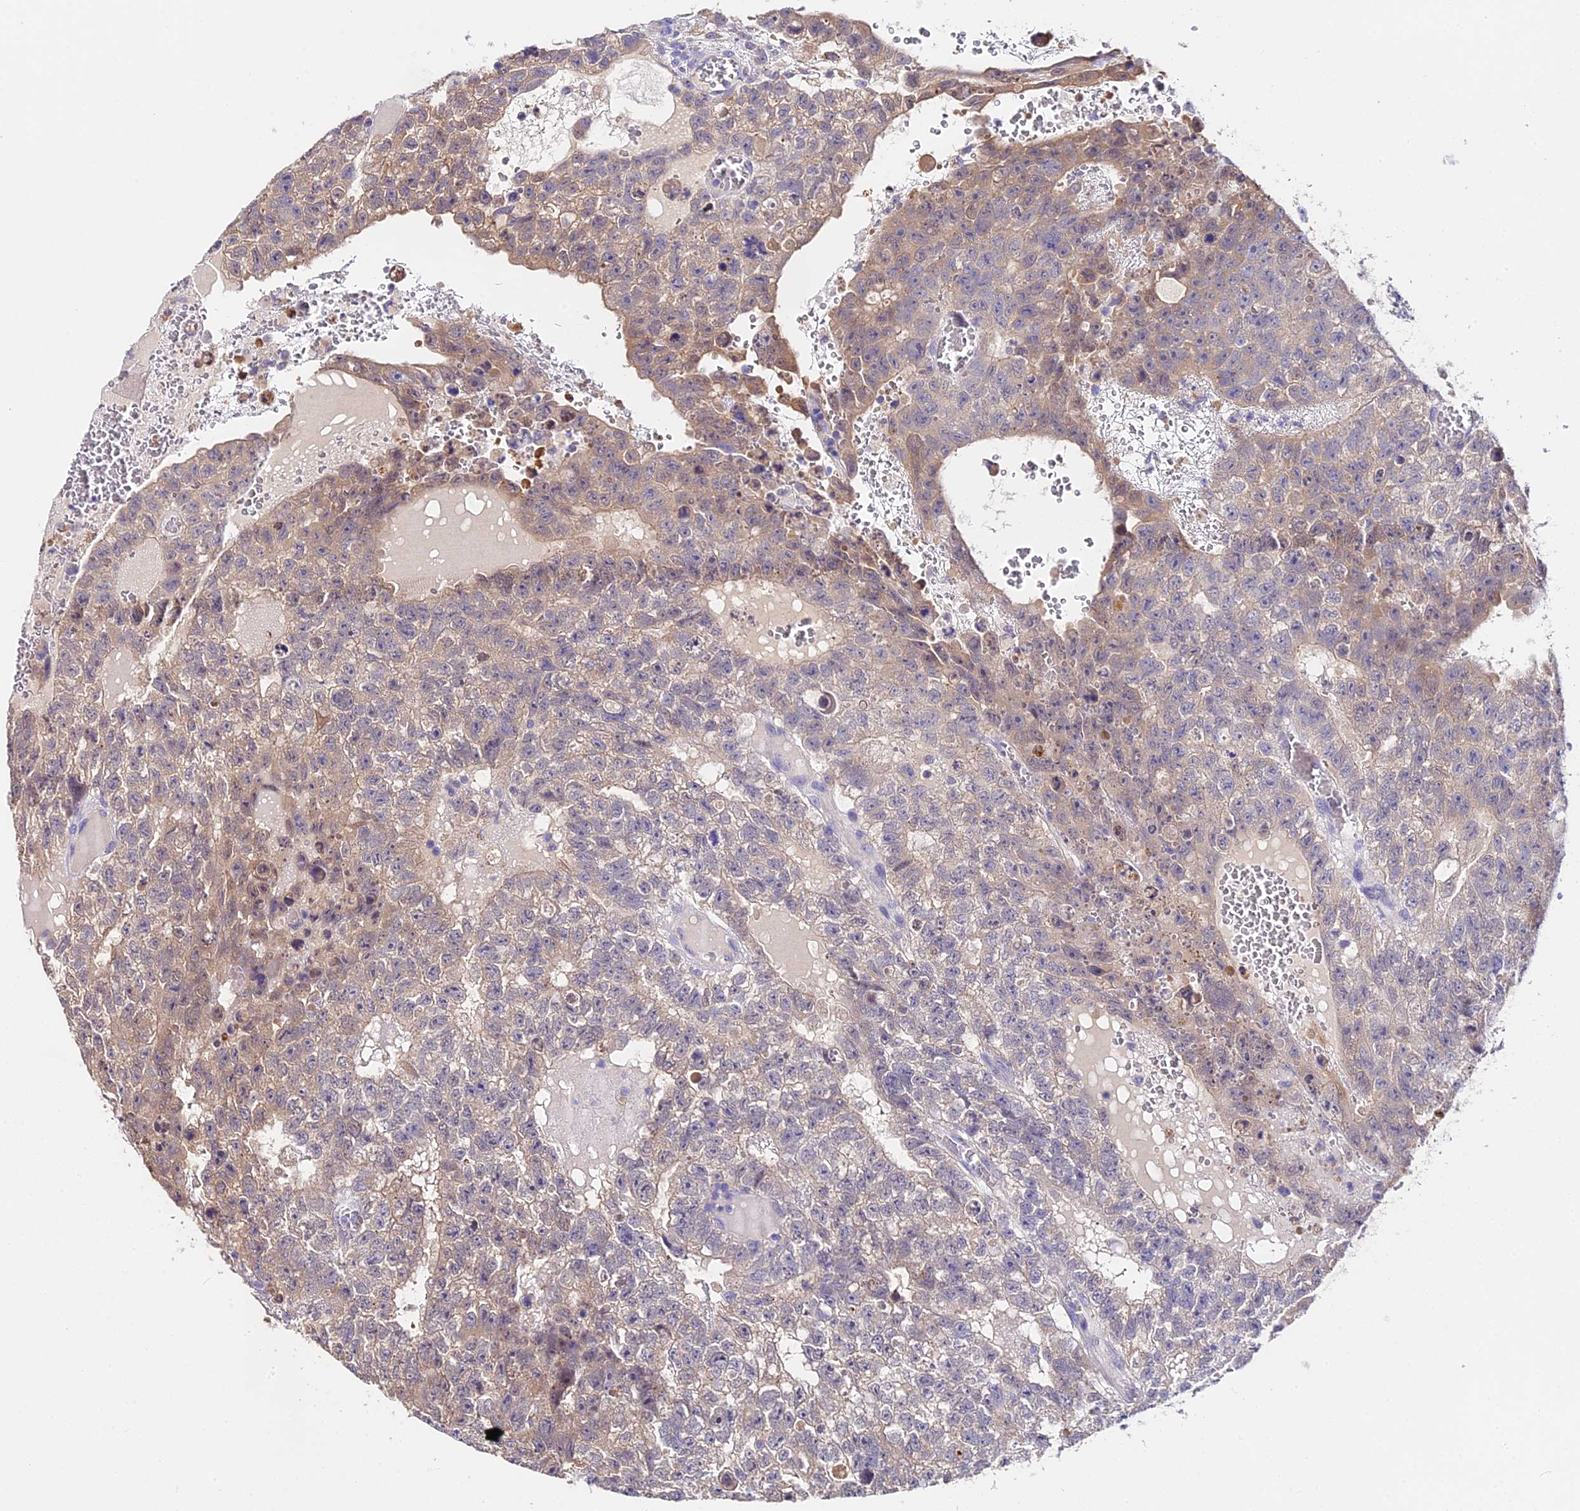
{"staining": {"intensity": "moderate", "quantity": "<25%", "location": "cytoplasmic/membranous"}, "tissue": "testis cancer", "cell_type": "Tumor cells", "image_type": "cancer", "snomed": [{"axis": "morphology", "description": "Carcinoma, Embryonal, NOS"}, {"axis": "topography", "description": "Testis"}], "caption": "A brown stain shows moderate cytoplasmic/membranous staining of a protein in human testis cancer (embryonal carcinoma) tumor cells.", "gene": "LYPD6", "patient": {"sex": "male", "age": 26}}